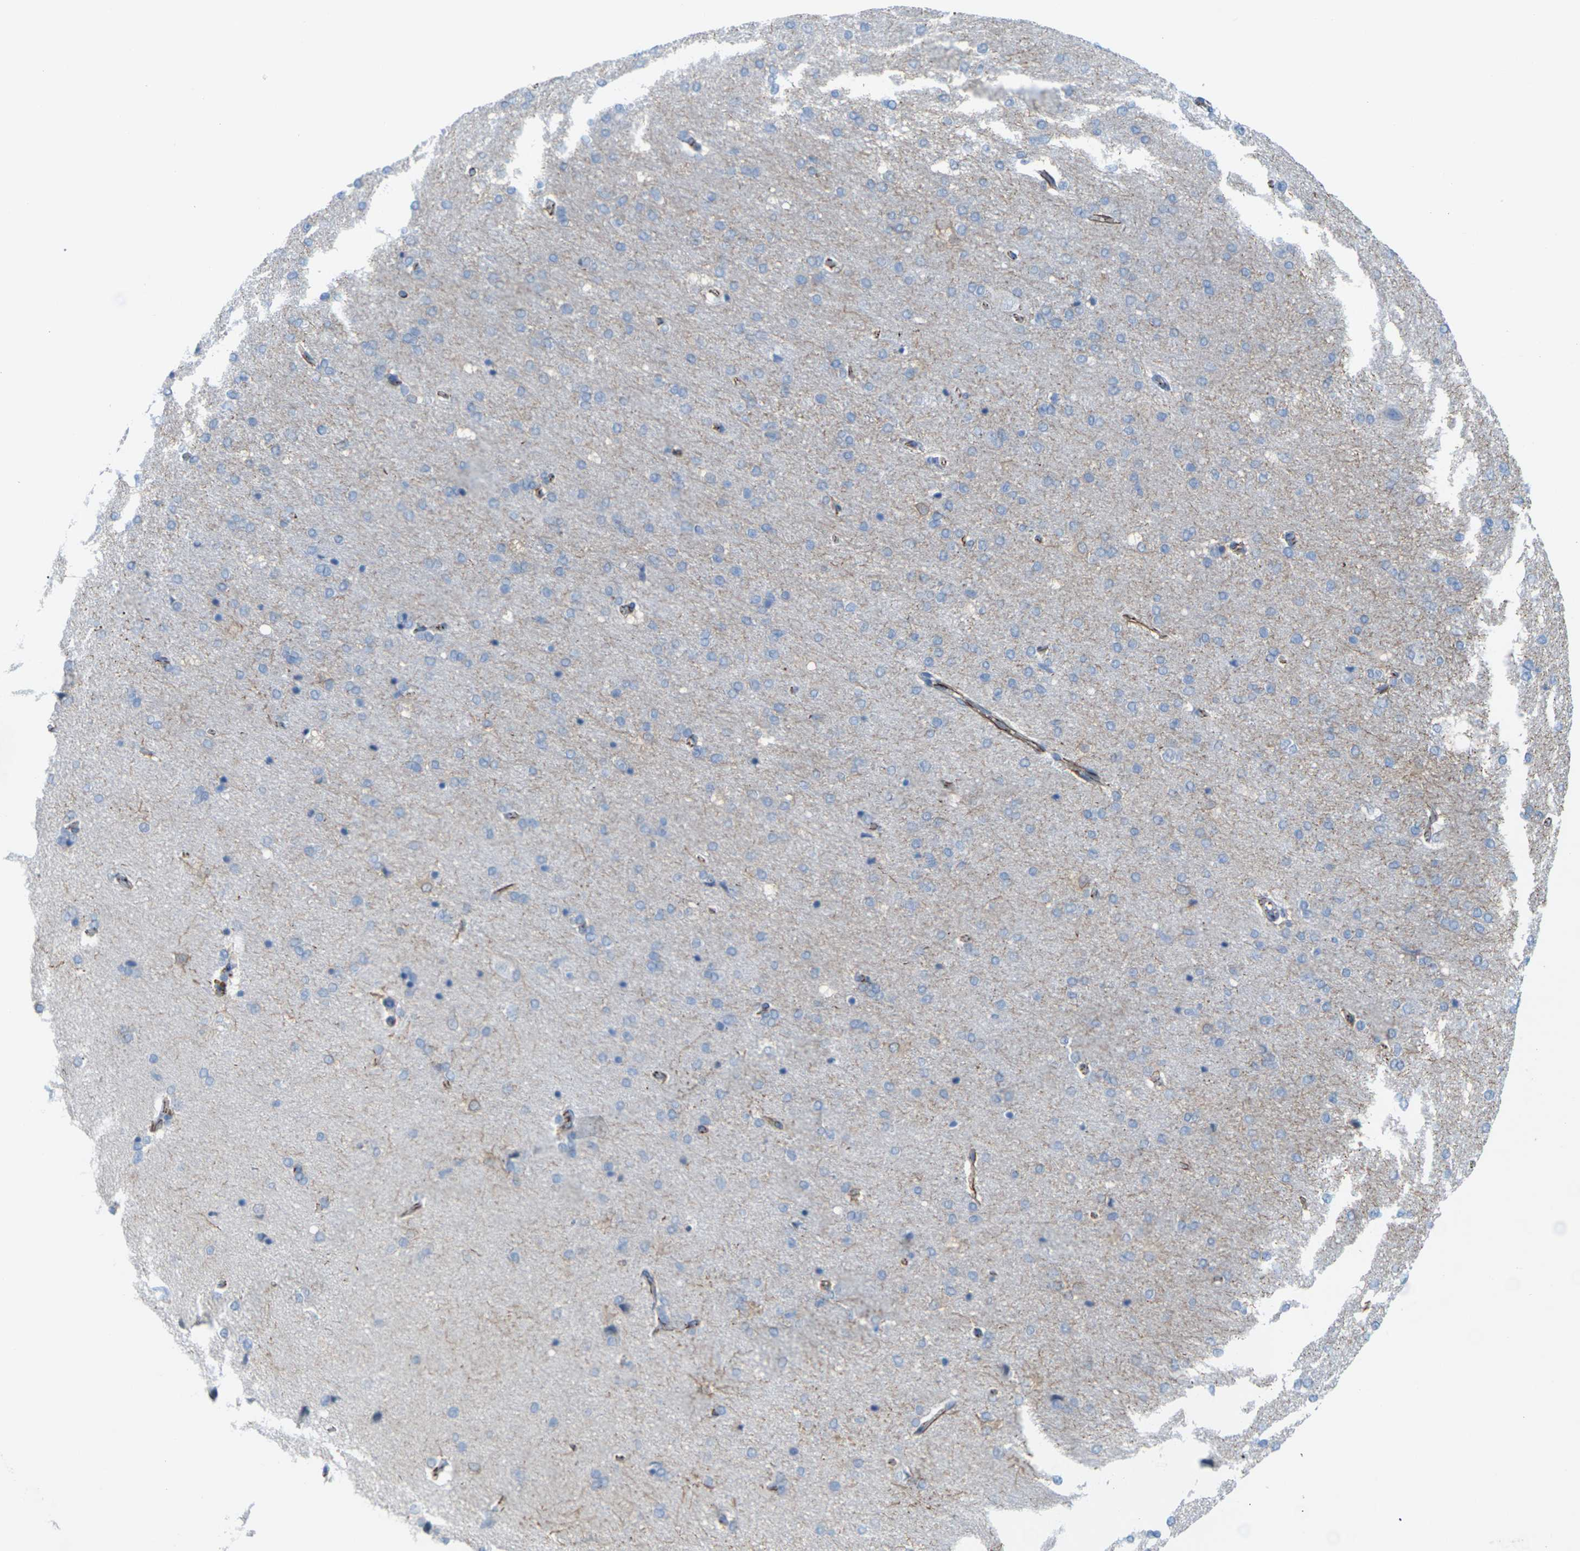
{"staining": {"intensity": "strong", "quantity": ">75%", "location": "cytoplasmic/membranous"}, "tissue": "cerebral cortex", "cell_type": "Endothelial cells", "image_type": "normal", "snomed": [{"axis": "morphology", "description": "Normal tissue, NOS"}, {"axis": "topography", "description": "Cerebral cortex"}], "caption": "Immunohistochemistry (IHC) of benign cerebral cortex demonstrates high levels of strong cytoplasmic/membranous expression in approximately >75% of endothelial cells. (DAB IHC, brown staining for protein, blue staining for nuclei).", "gene": "CLDN3", "patient": {"sex": "male", "age": 62}}